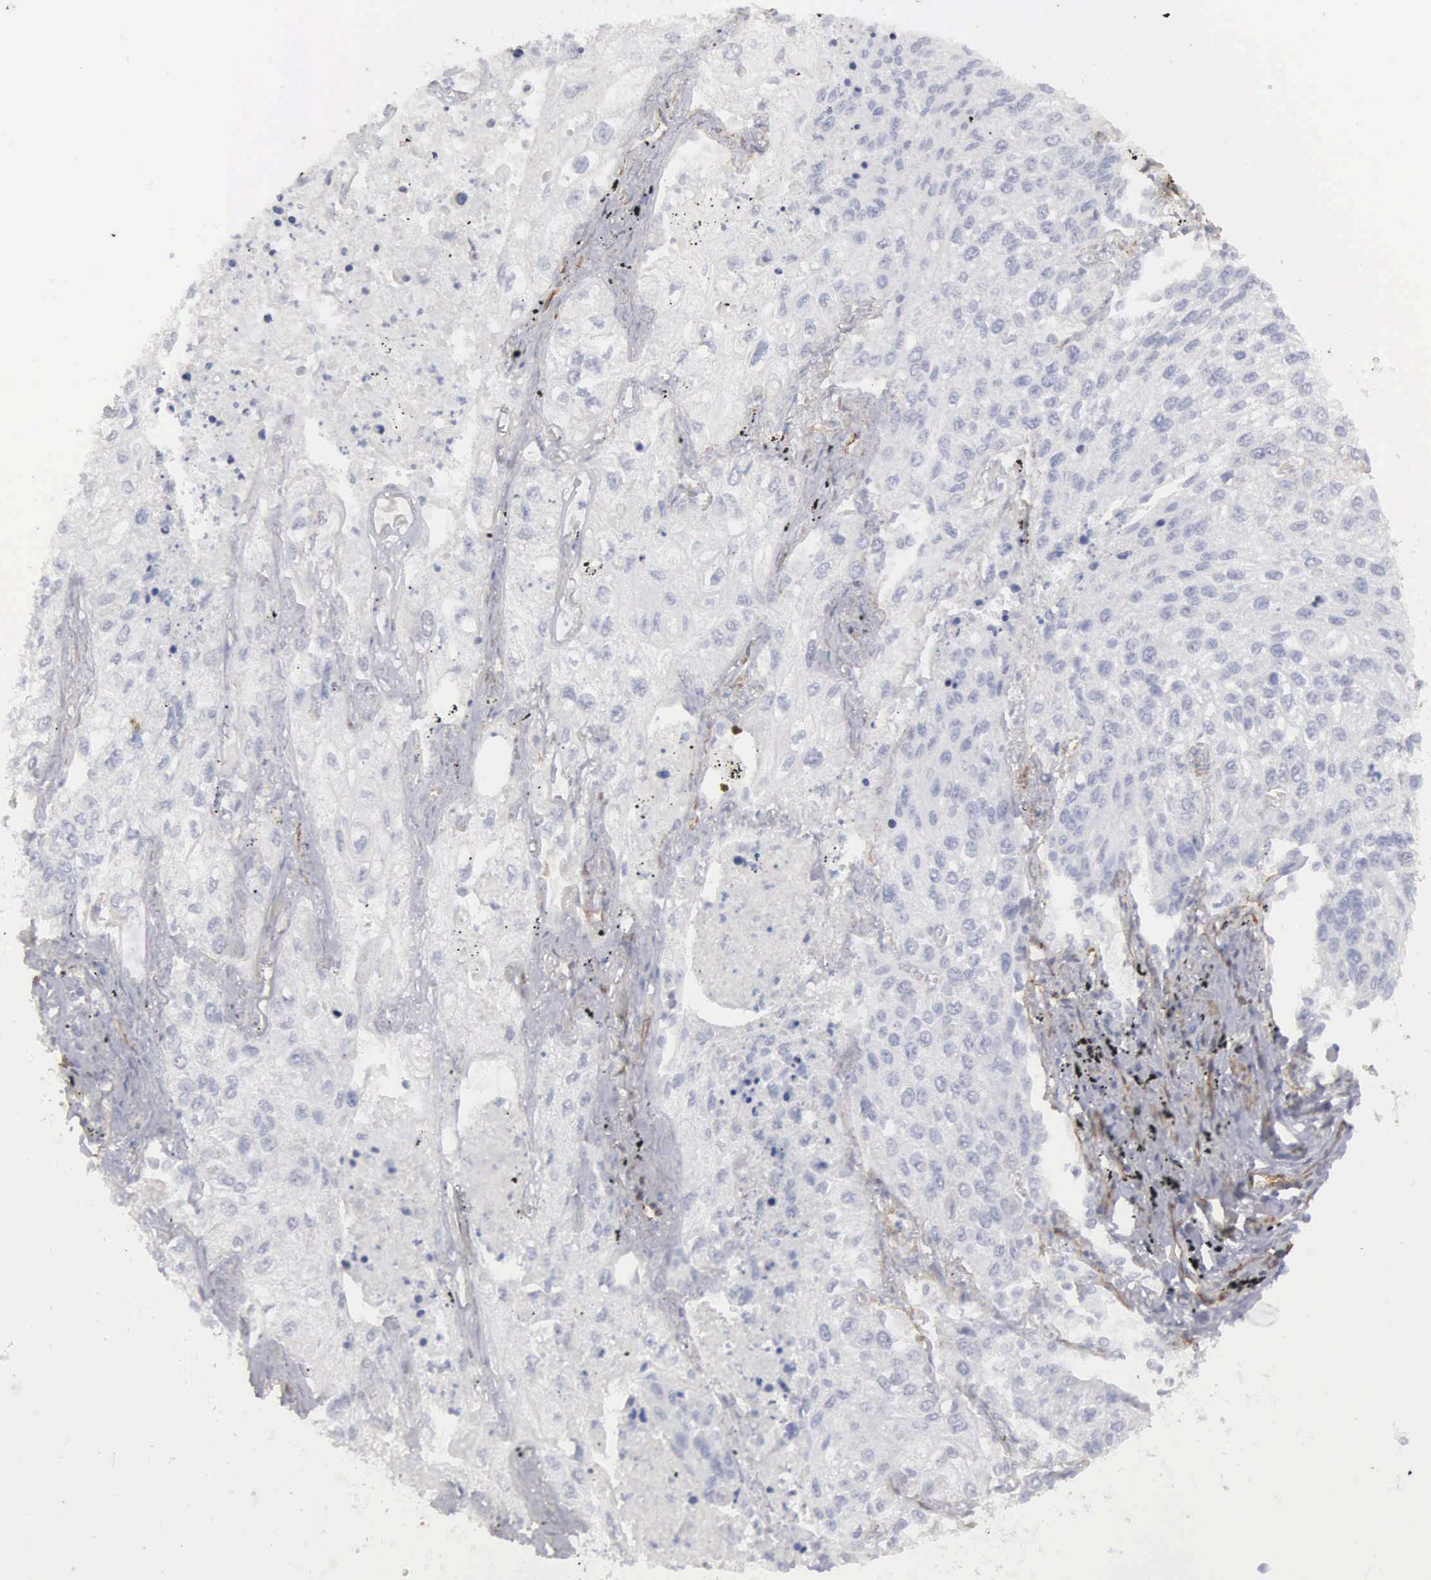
{"staining": {"intensity": "negative", "quantity": "none", "location": "none"}, "tissue": "lung cancer", "cell_type": "Tumor cells", "image_type": "cancer", "snomed": [{"axis": "morphology", "description": "Squamous cell carcinoma, NOS"}, {"axis": "topography", "description": "Lung"}], "caption": "Lung squamous cell carcinoma was stained to show a protein in brown. There is no significant staining in tumor cells.", "gene": "MAGEB10", "patient": {"sex": "male", "age": 75}}